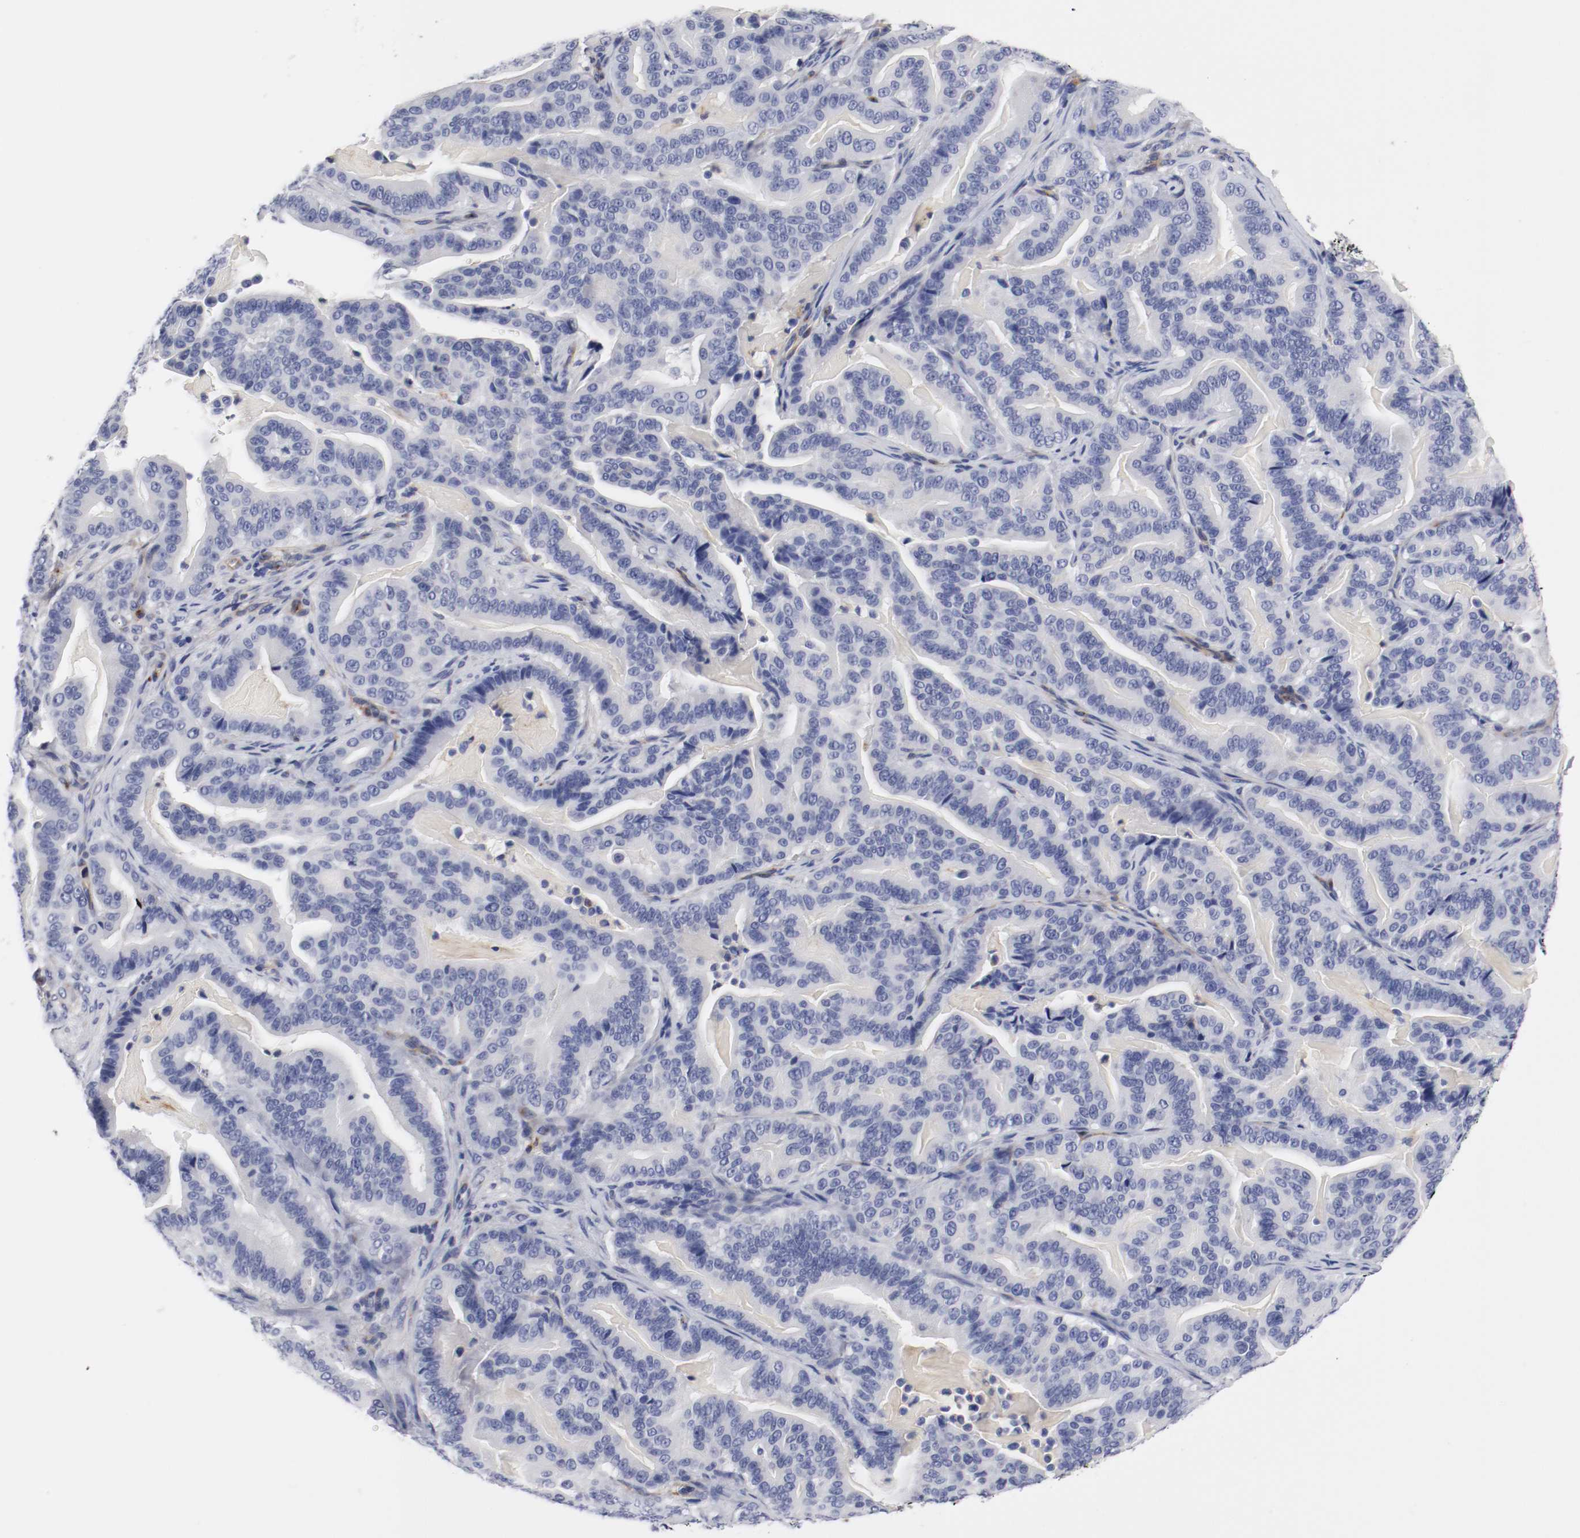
{"staining": {"intensity": "negative", "quantity": "none", "location": "none"}, "tissue": "pancreatic cancer", "cell_type": "Tumor cells", "image_type": "cancer", "snomed": [{"axis": "morphology", "description": "Adenocarcinoma, NOS"}, {"axis": "topography", "description": "Pancreas"}], "caption": "The IHC image has no significant staining in tumor cells of adenocarcinoma (pancreatic) tissue.", "gene": "IFITM1", "patient": {"sex": "male", "age": 63}}